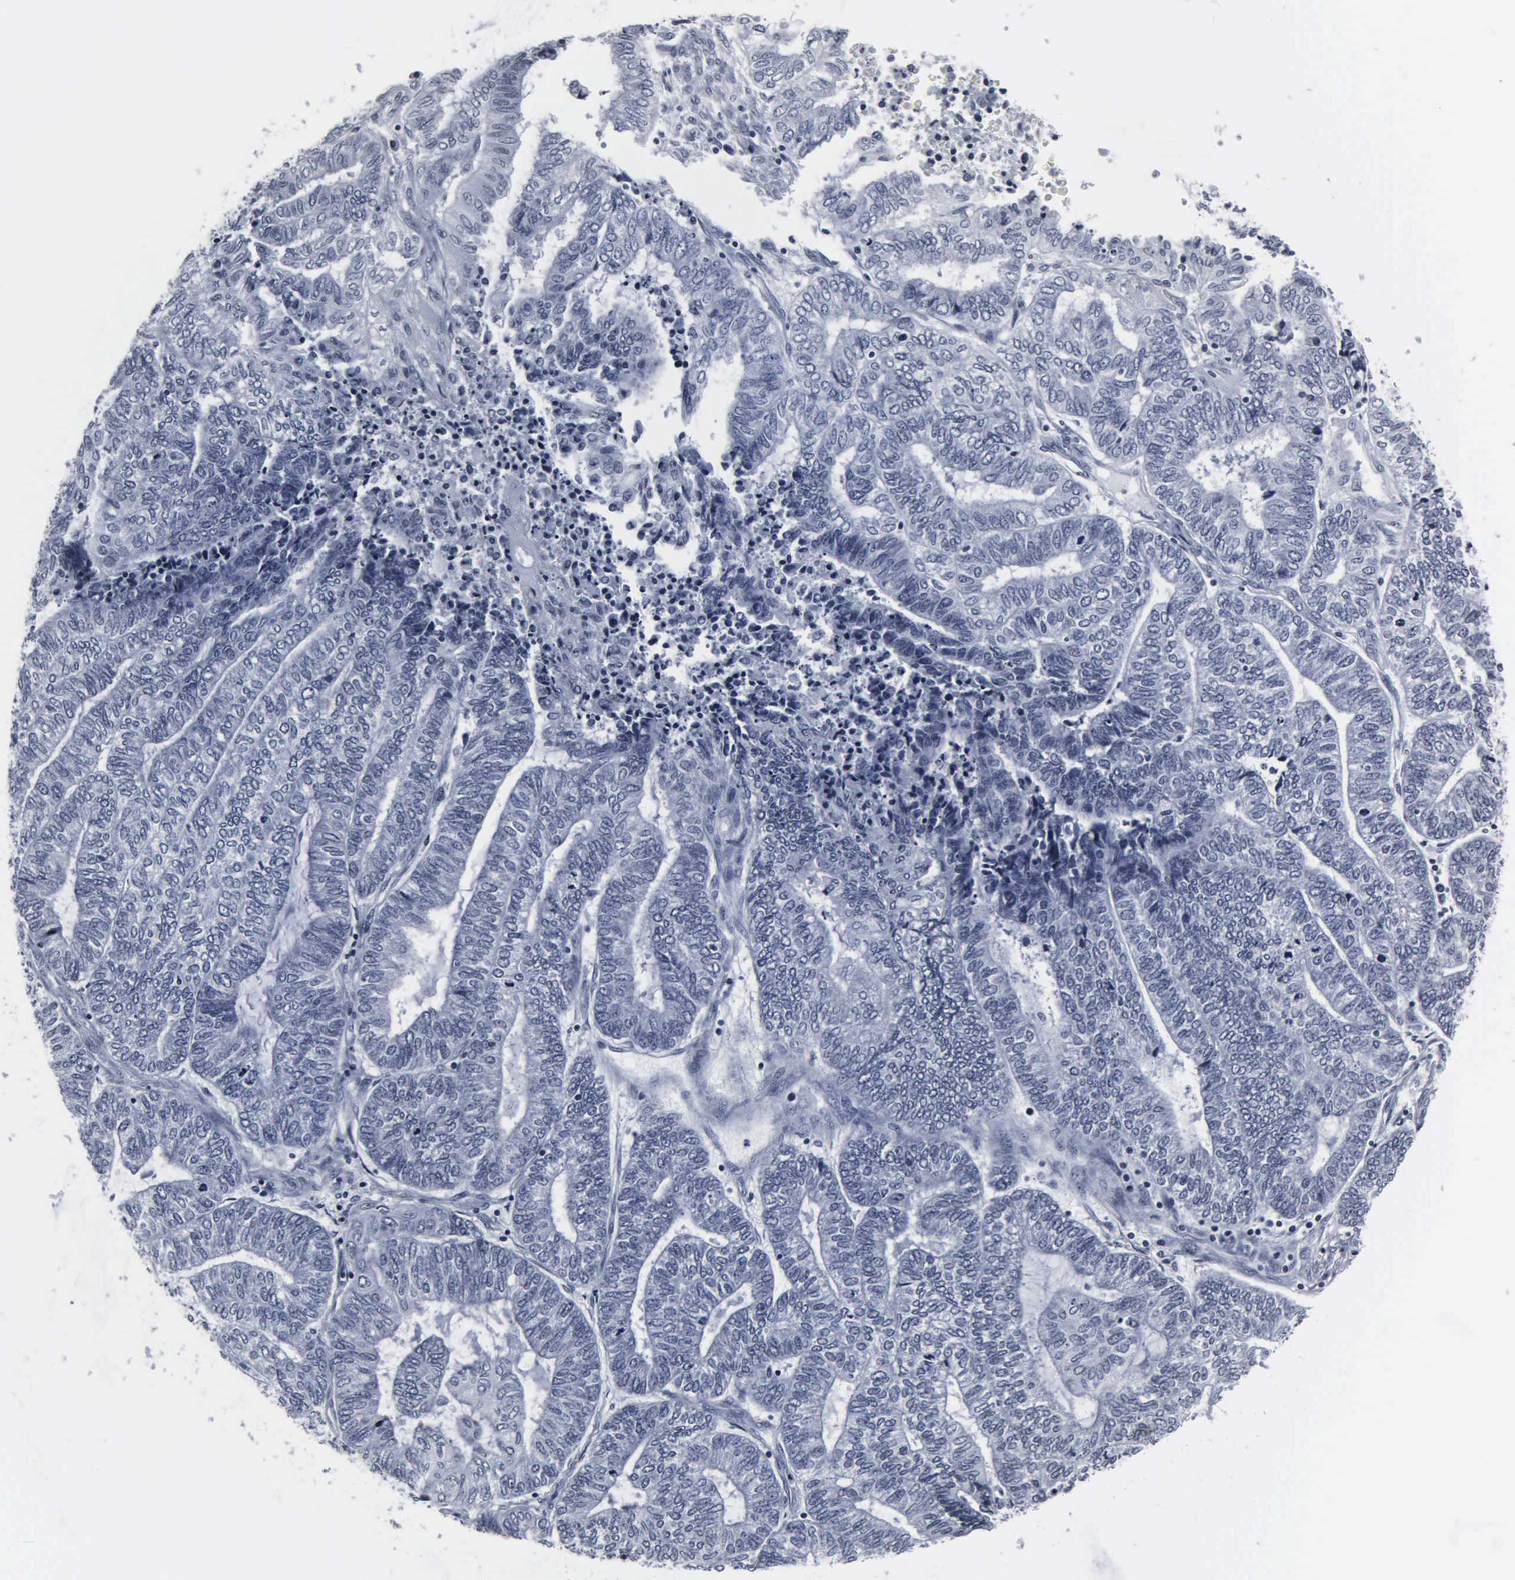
{"staining": {"intensity": "negative", "quantity": "none", "location": "none"}, "tissue": "endometrial cancer", "cell_type": "Tumor cells", "image_type": "cancer", "snomed": [{"axis": "morphology", "description": "Adenocarcinoma, NOS"}, {"axis": "topography", "description": "Uterus"}, {"axis": "topography", "description": "Endometrium"}], "caption": "DAB immunohistochemical staining of human adenocarcinoma (endometrial) demonstrates no significant positivity in tumor cells.", "gene": "DGCR2", "patient": {"sex": "female", "age": 70}}